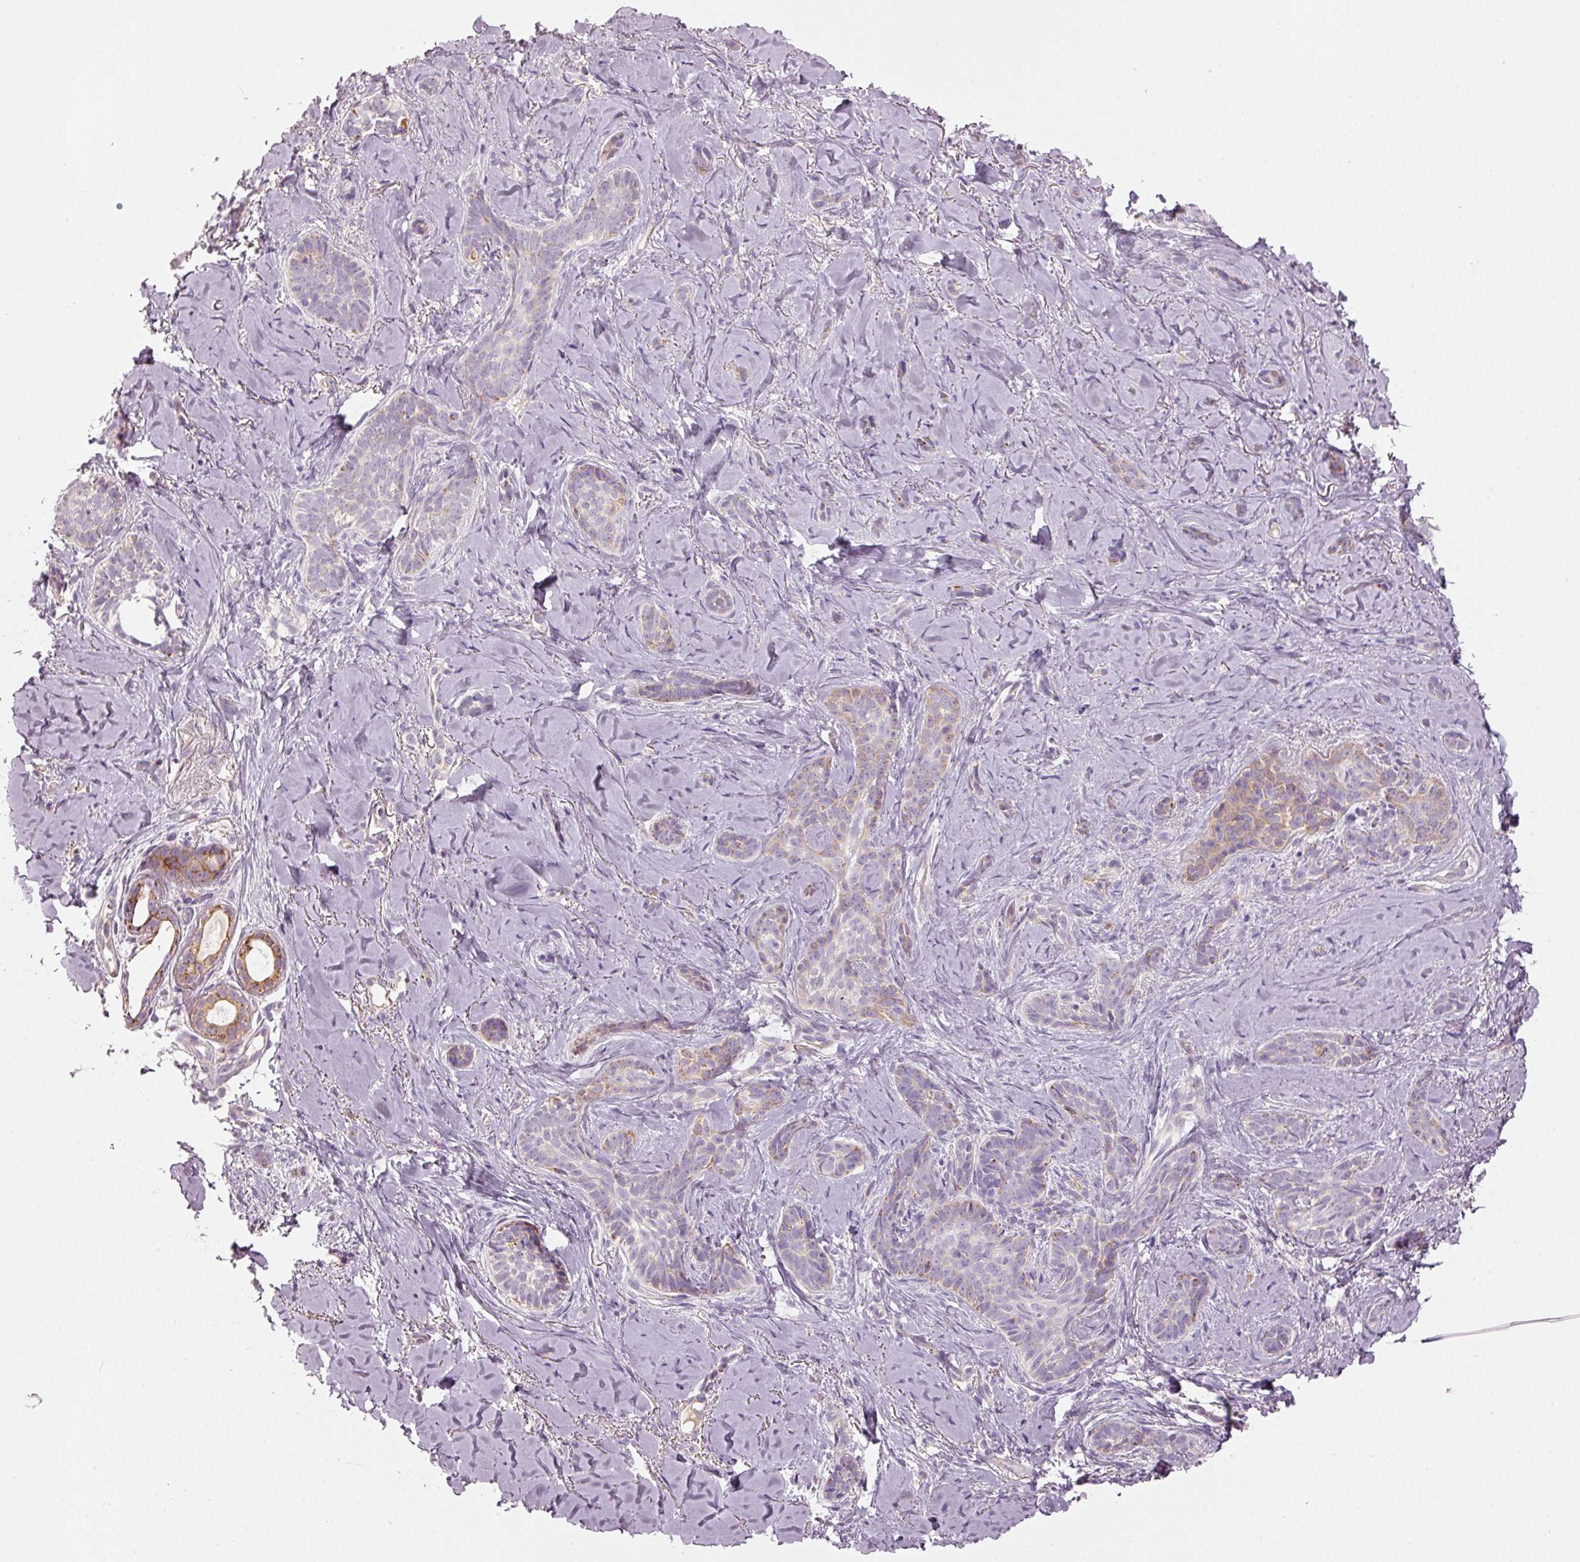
{"staining": {"intensity": "negative", "quantity": "none", "location": "none"}, "tissue": "skin cancer", "cell_type": "Tumor cells", "image_type": "cancer", "snomed": [{"axis": "morphology", "description": "Basal cell carcinoma"}, {"axis": "topography", "description": "Skin"}], "caption": "High power microscopy histopathology image of an immunohistochemistry image of skin cancer, revealing no significant staining in tumor cells. (DAB immunohistochemistry, high magnification).", "gene": "C17orf98", "patient": {"sex": "female", "age": 55}}